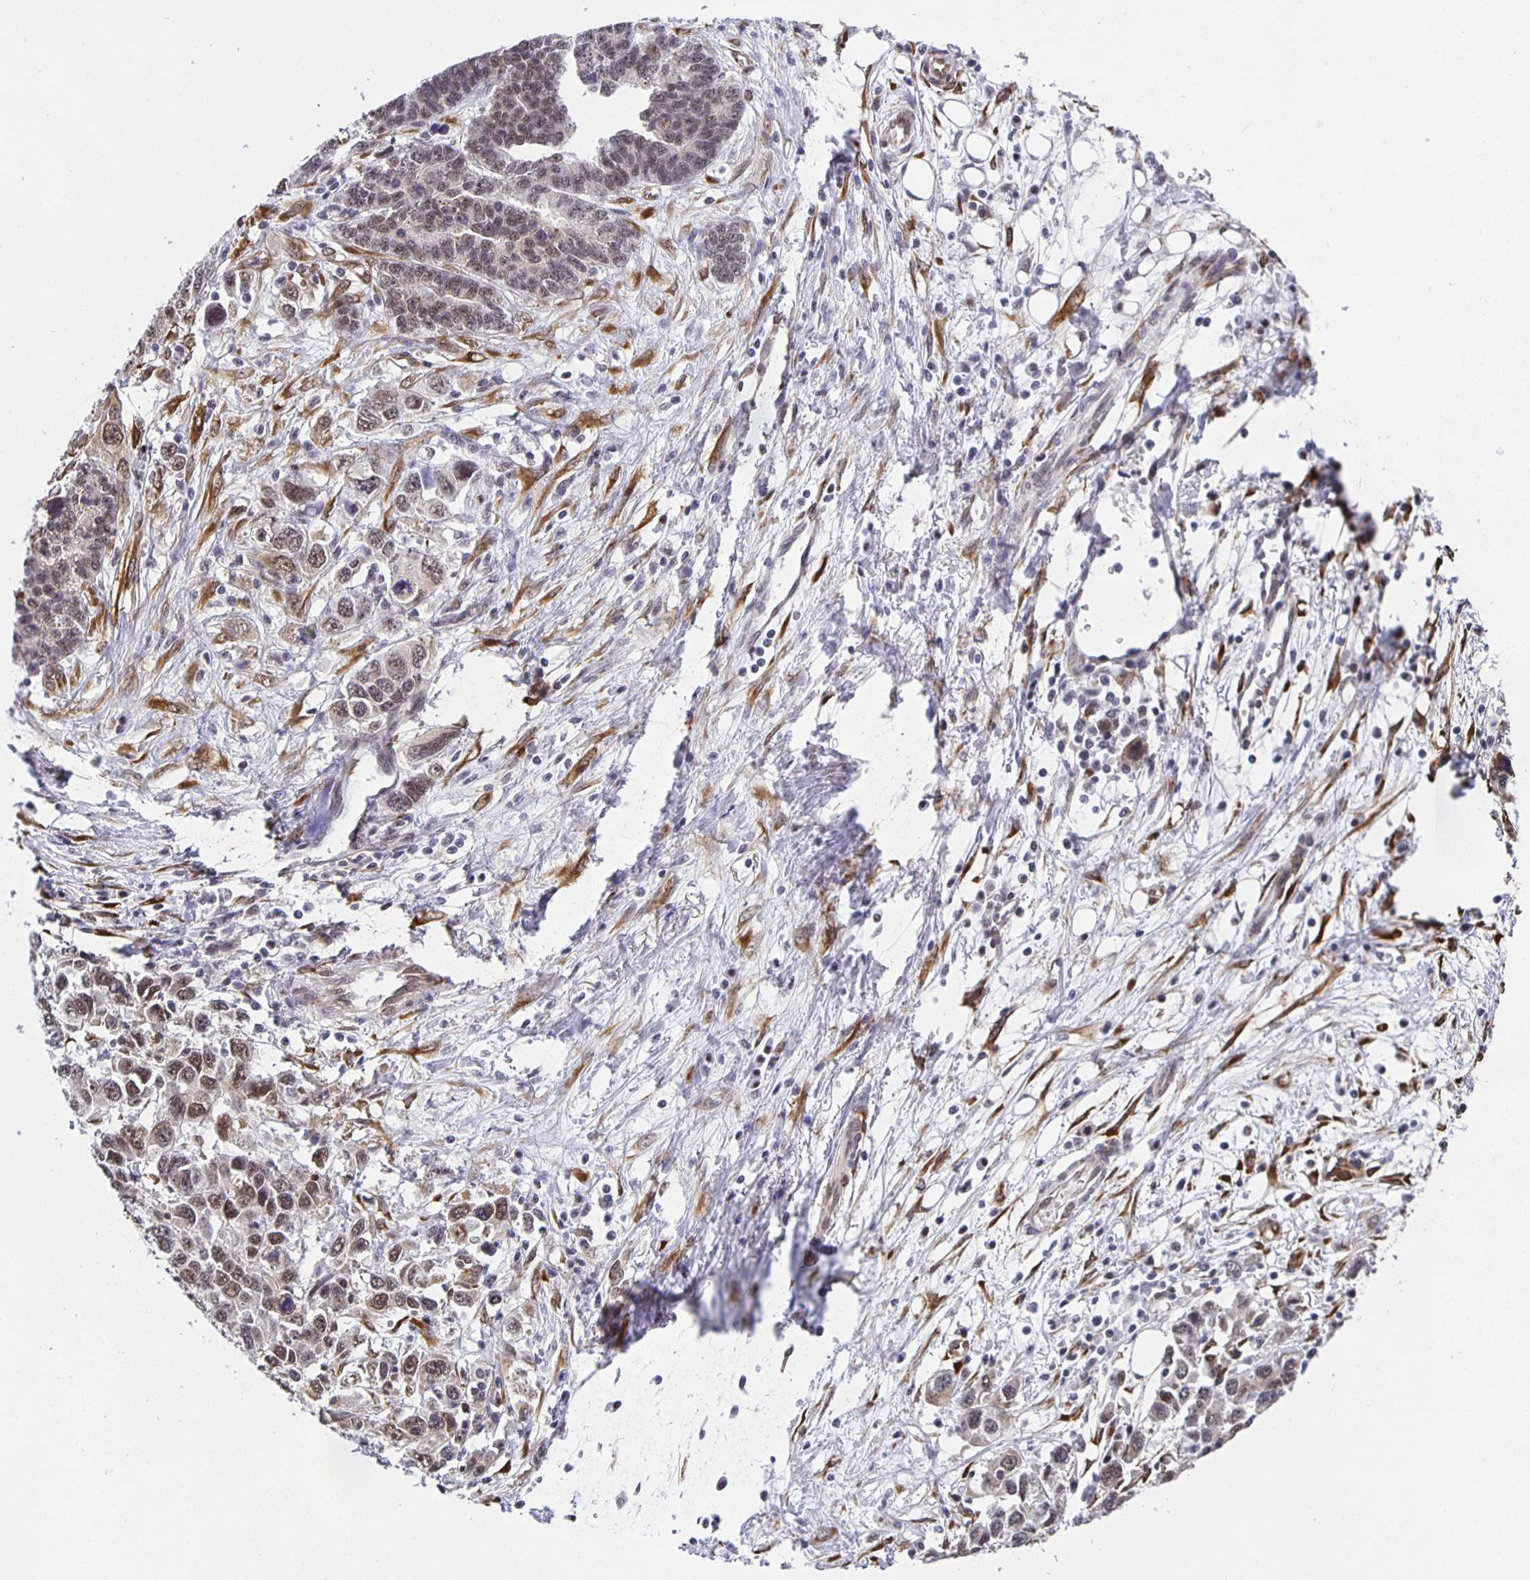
{"staining": {"intensity": "moderate", "quantity": ">75%", "location": "nuclear"}, "tissue": "ovarian cancer", "cell_type": "Tumor cells", "image_type": "cancer", "snomed": [{"axis": "morphology", "description": "Cystadenocarcinoma, serous, NOS"}, {"axis": "topography", "description": "Ovary"}], "caption": "About >75% of tumor cells in human ovarian serous cystadenocarcinoma demonstrate moderate nuclear protein positivity as visualized by brown immunohistochemical staining.", "gene": "ZRANB2", "patient": {"sex": "female", "age": 76}}